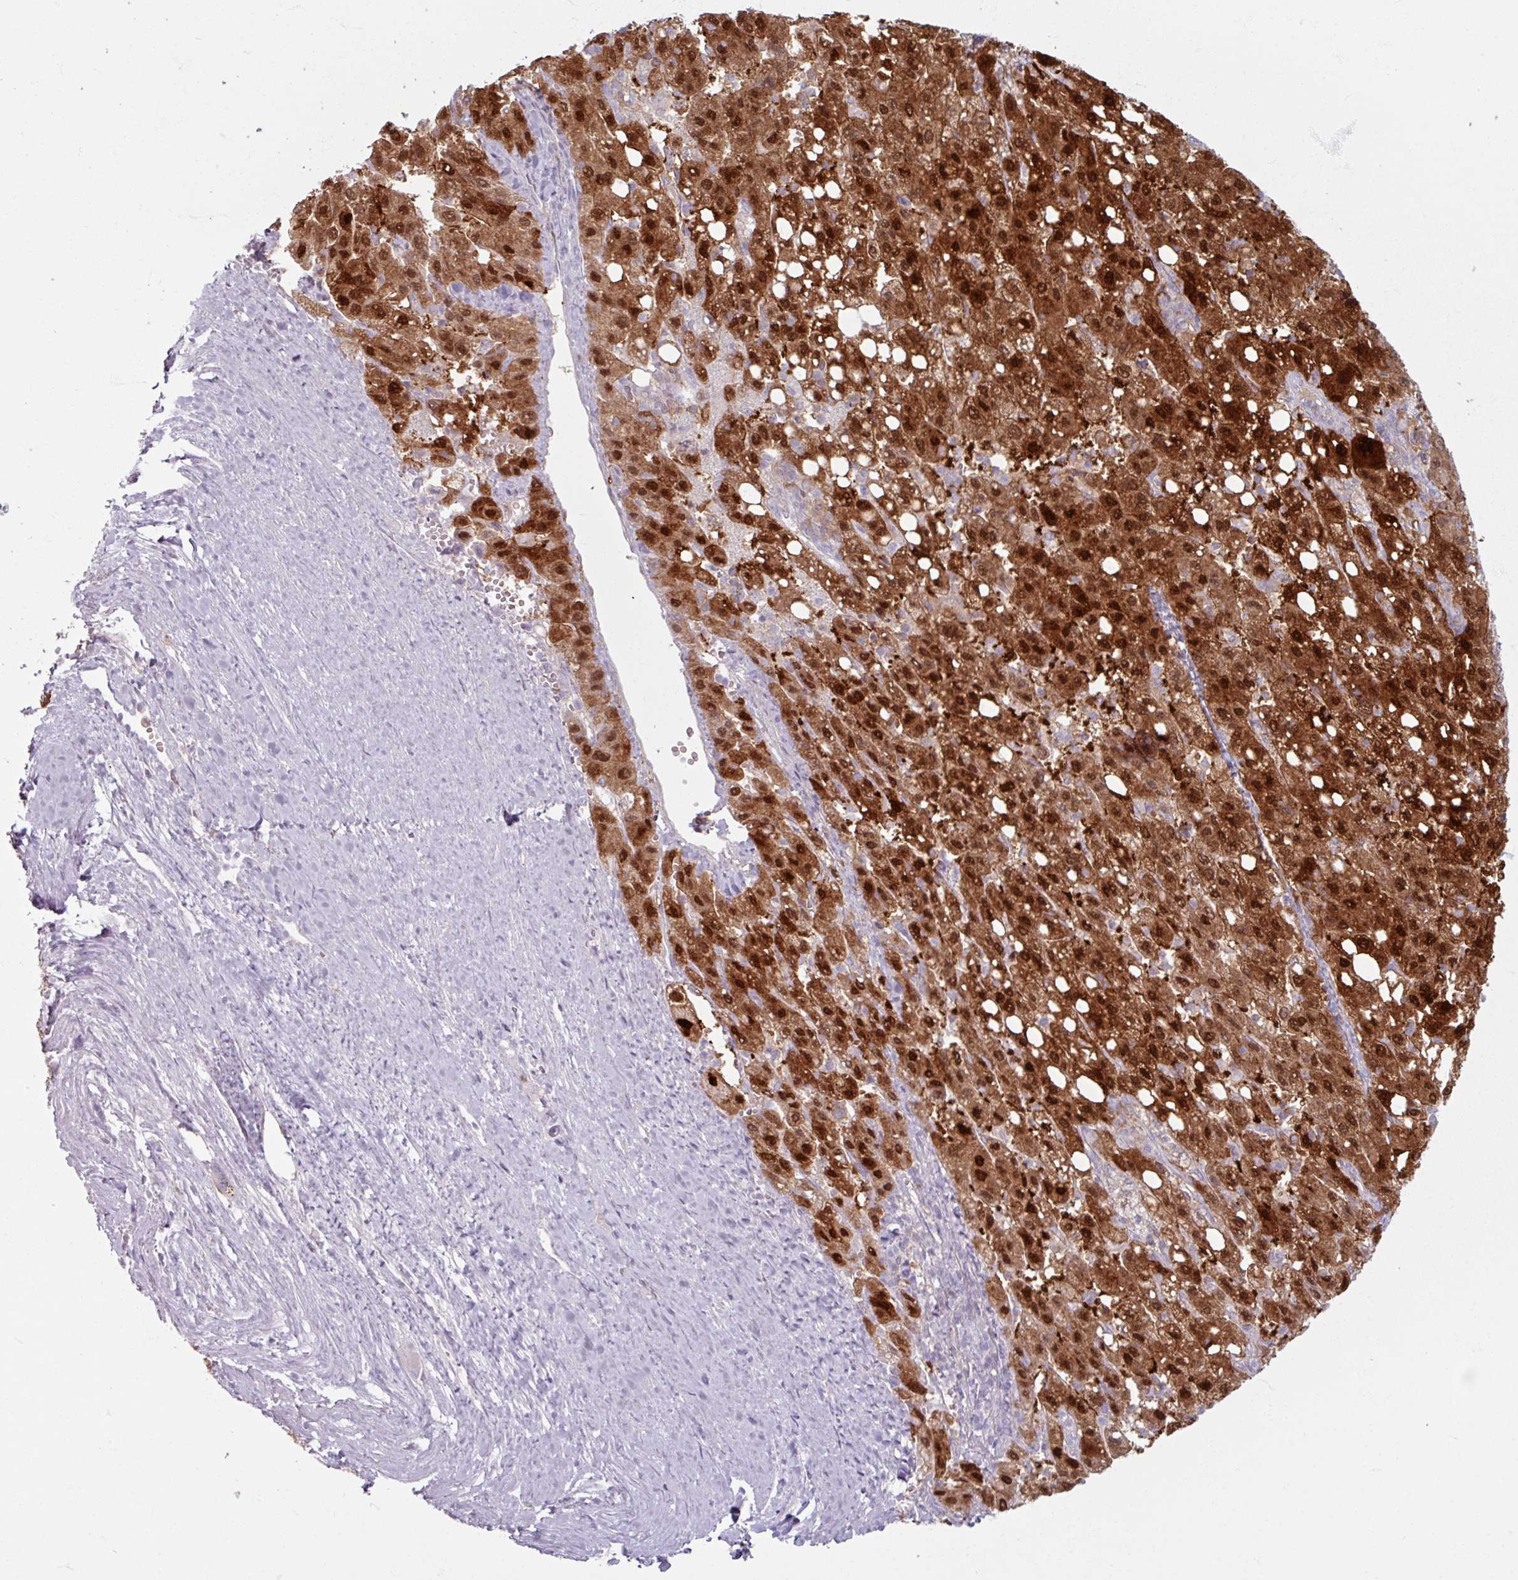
{"staining": {"intensity": "strong", "quantity": ">75%", "location": "cytoplasmic/membranous,nuclear"}, "tissue": "liver cancer", "cell_type": "Tumor cells", "image_type": "cancer", "snomed": [{"axis": "morphology", "description": "Carcinoma, Hepatocellular, NOS"}, {"axis": "topography", "description": "Liver"}], "caption": "Liver cancer was stained to show a protein in brown. There is high levels of strong cytoplasmic/membranous and nuclear staining in about >75% of tumor cells. (IHC, brightfield microscopy, high magnification).", "gene": "ARG1", "patient": {"sex": "female", "age": 82}}